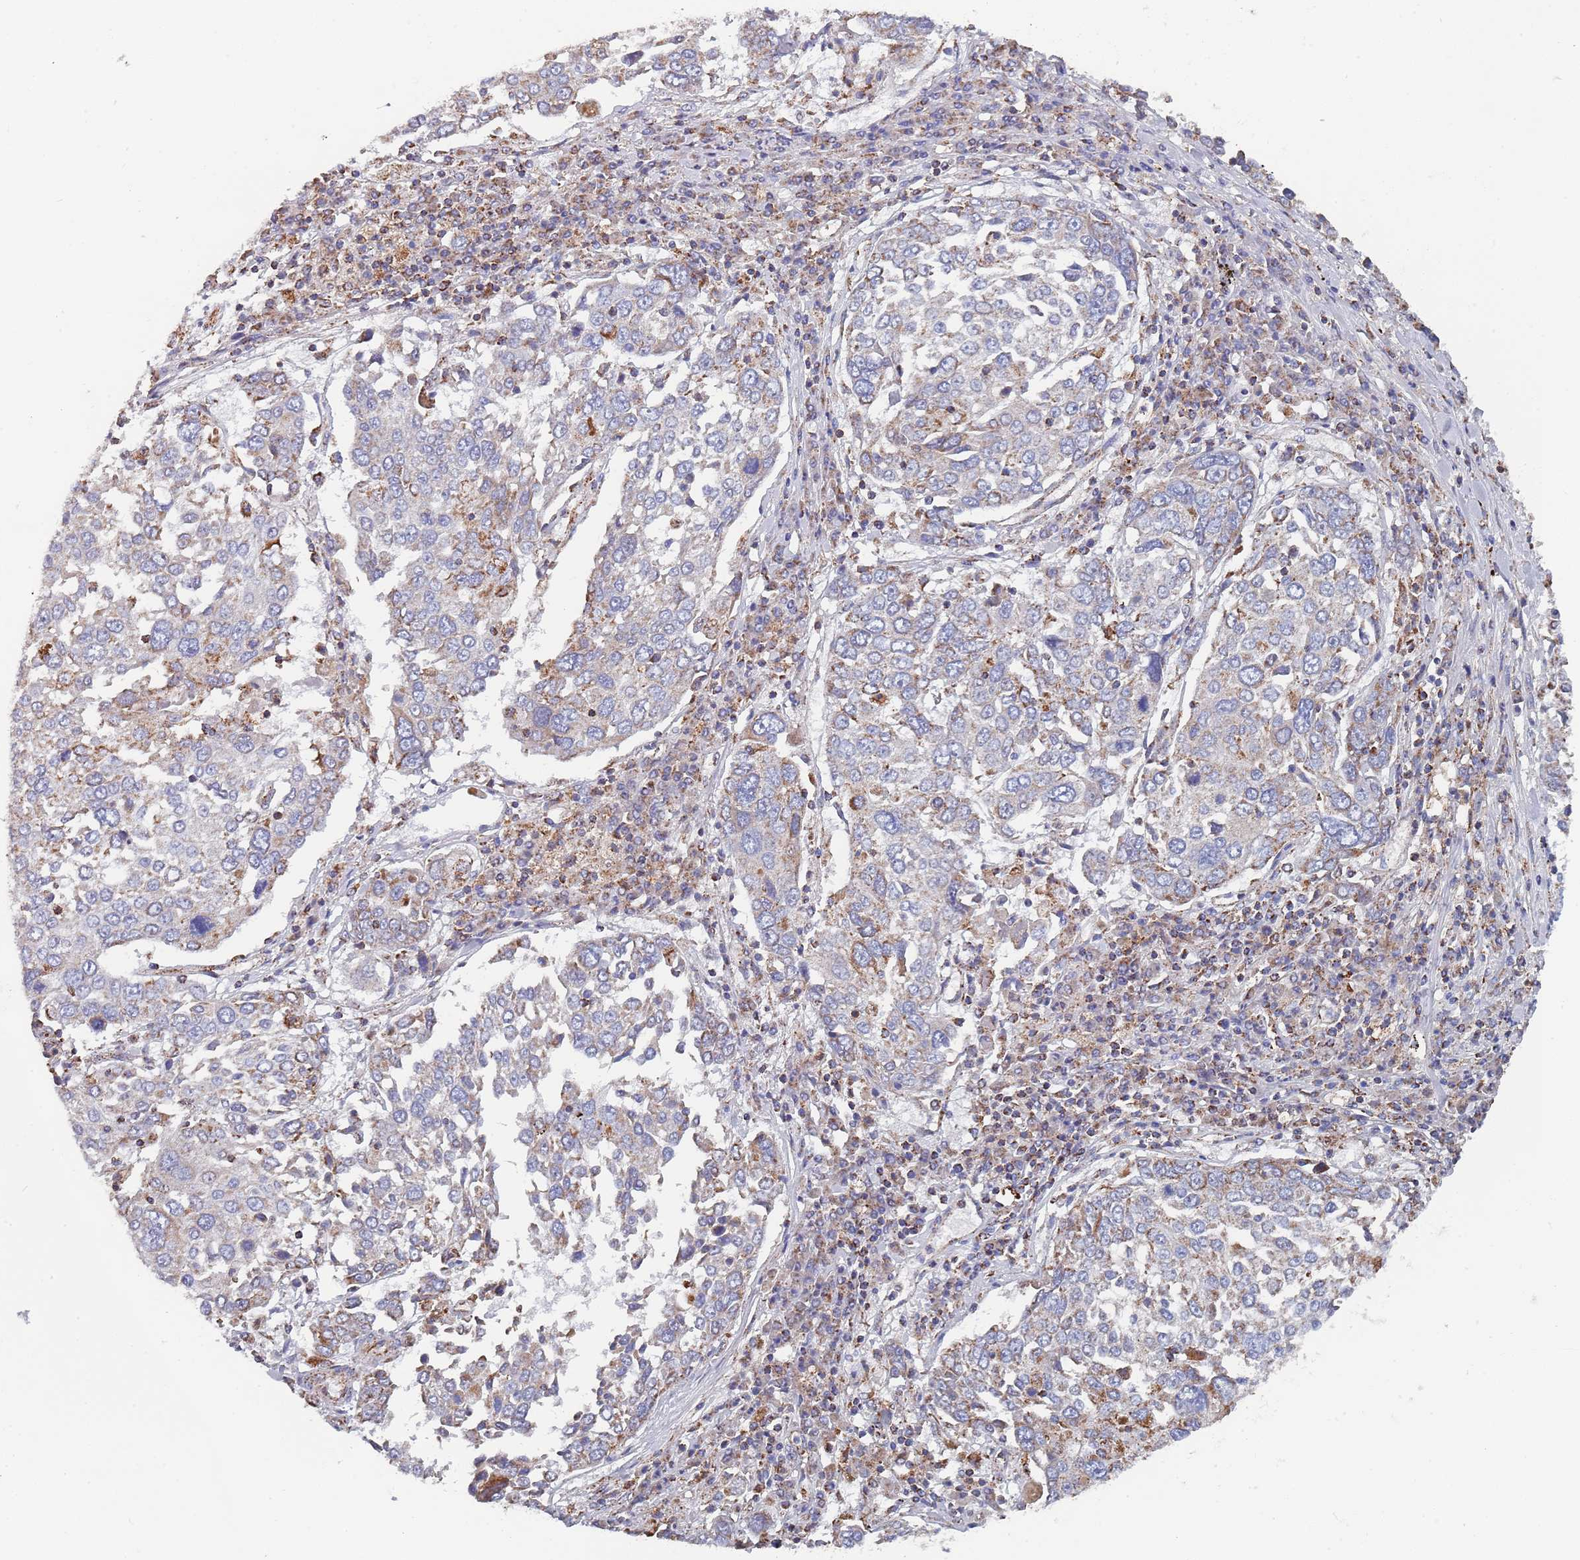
{"staining": {"intensity": "moderate", "quantity": "<25%", "location": "cytoplasmic/membranous"}, "tissue": "lung cancer", "cell_type": "Tumor cells", "image_type": "cancer", "snomed": [{"axis": "morphology", "description": "Squamous cell carcinoma, NOS"}, {"axis": "topography", "description": "Lung"}], "caption": "This micrograph exhibits IHC staining of human lung squamous cell carcinoma, with low moderate cytoplasmic/membranous positivity in about <25% of tumor cells.", "gene": "PGP", "patient": {"sex": "male", "age": 65}}